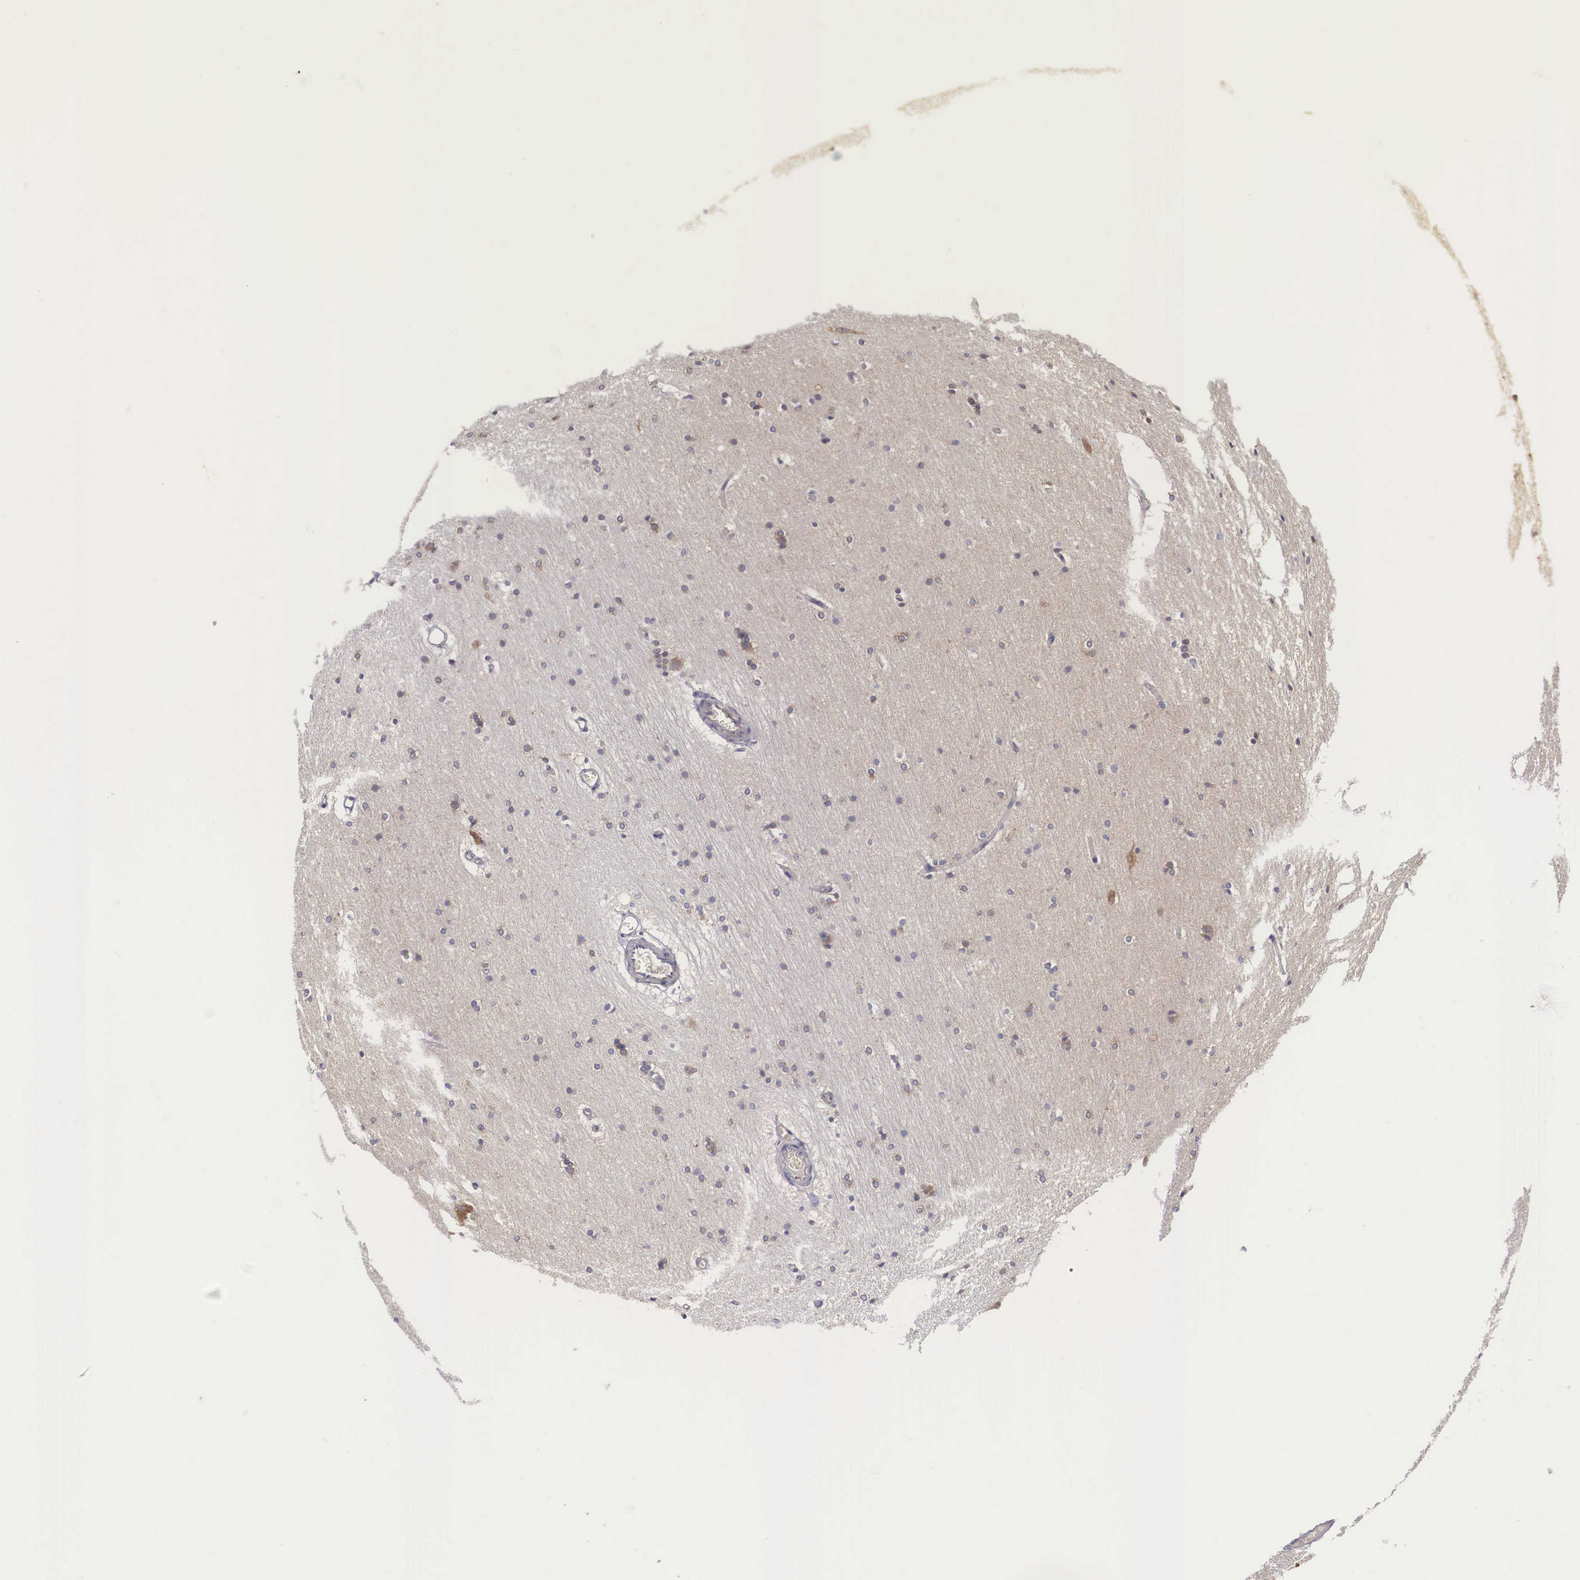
{"staining": {"intensity": "negative", "quantity": "none", "location": "none"}, "tissue": "cerebral cortex", "cell_type": "Endothelial cells", "image_type": "normal", "snomed": [{"axis": "morphology", "description": "Normal tissue, NOS"}, {"axis": "topography", "description": "Cerebral cortex"}, {"axis": "topography", "description": "Hippocampus"}], "caption": "Immunohistochemistry (IHC) image of benign cerebral cortex stained for a protein (brown), which displays no expression in endothelial cells.", "gene": "GRIPAP1", "patient": {"sex": "female", "age": 19}}